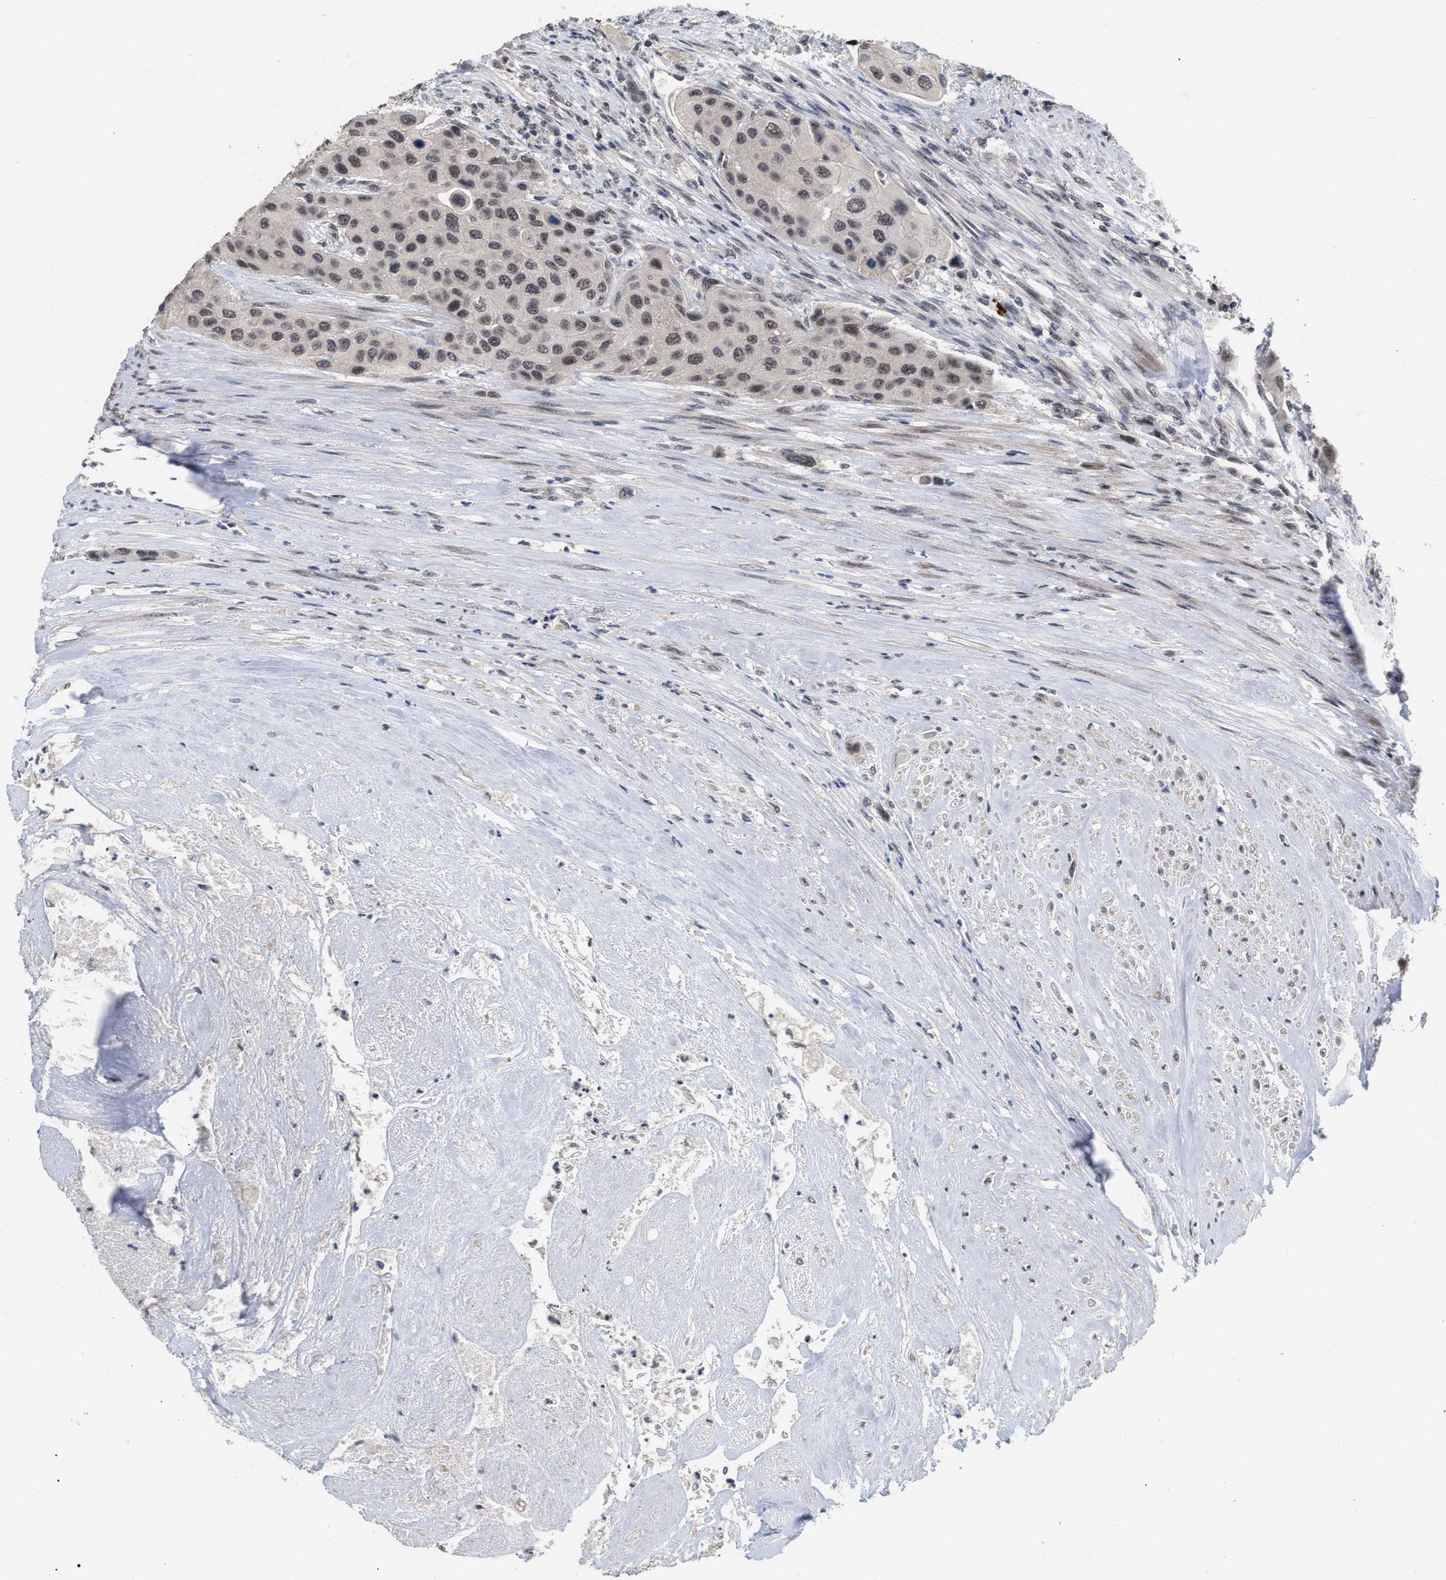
{"staining": {"intensity": "weak", "quantity": ">75%", "location": "nuclear"}, "tissue": "urothelial cancer", "cell_type": "Tumor cells", "image_type": "cancer", "snomed": [{"axis": "morphology", "description": "Urothelial carcinoma, High grade"}, {"axis": "topography", "description": "Urinary bladder"}], "caption": "The photomicrograph shows staining of urothelial cancer, revealing weak nuclear protein expression (brown color) within tumor cells. (Brightfield microscopy of DAB IHC at high magnification).", "gene": "JAZF1", "patient": {"sex": "female", "age": 56}}